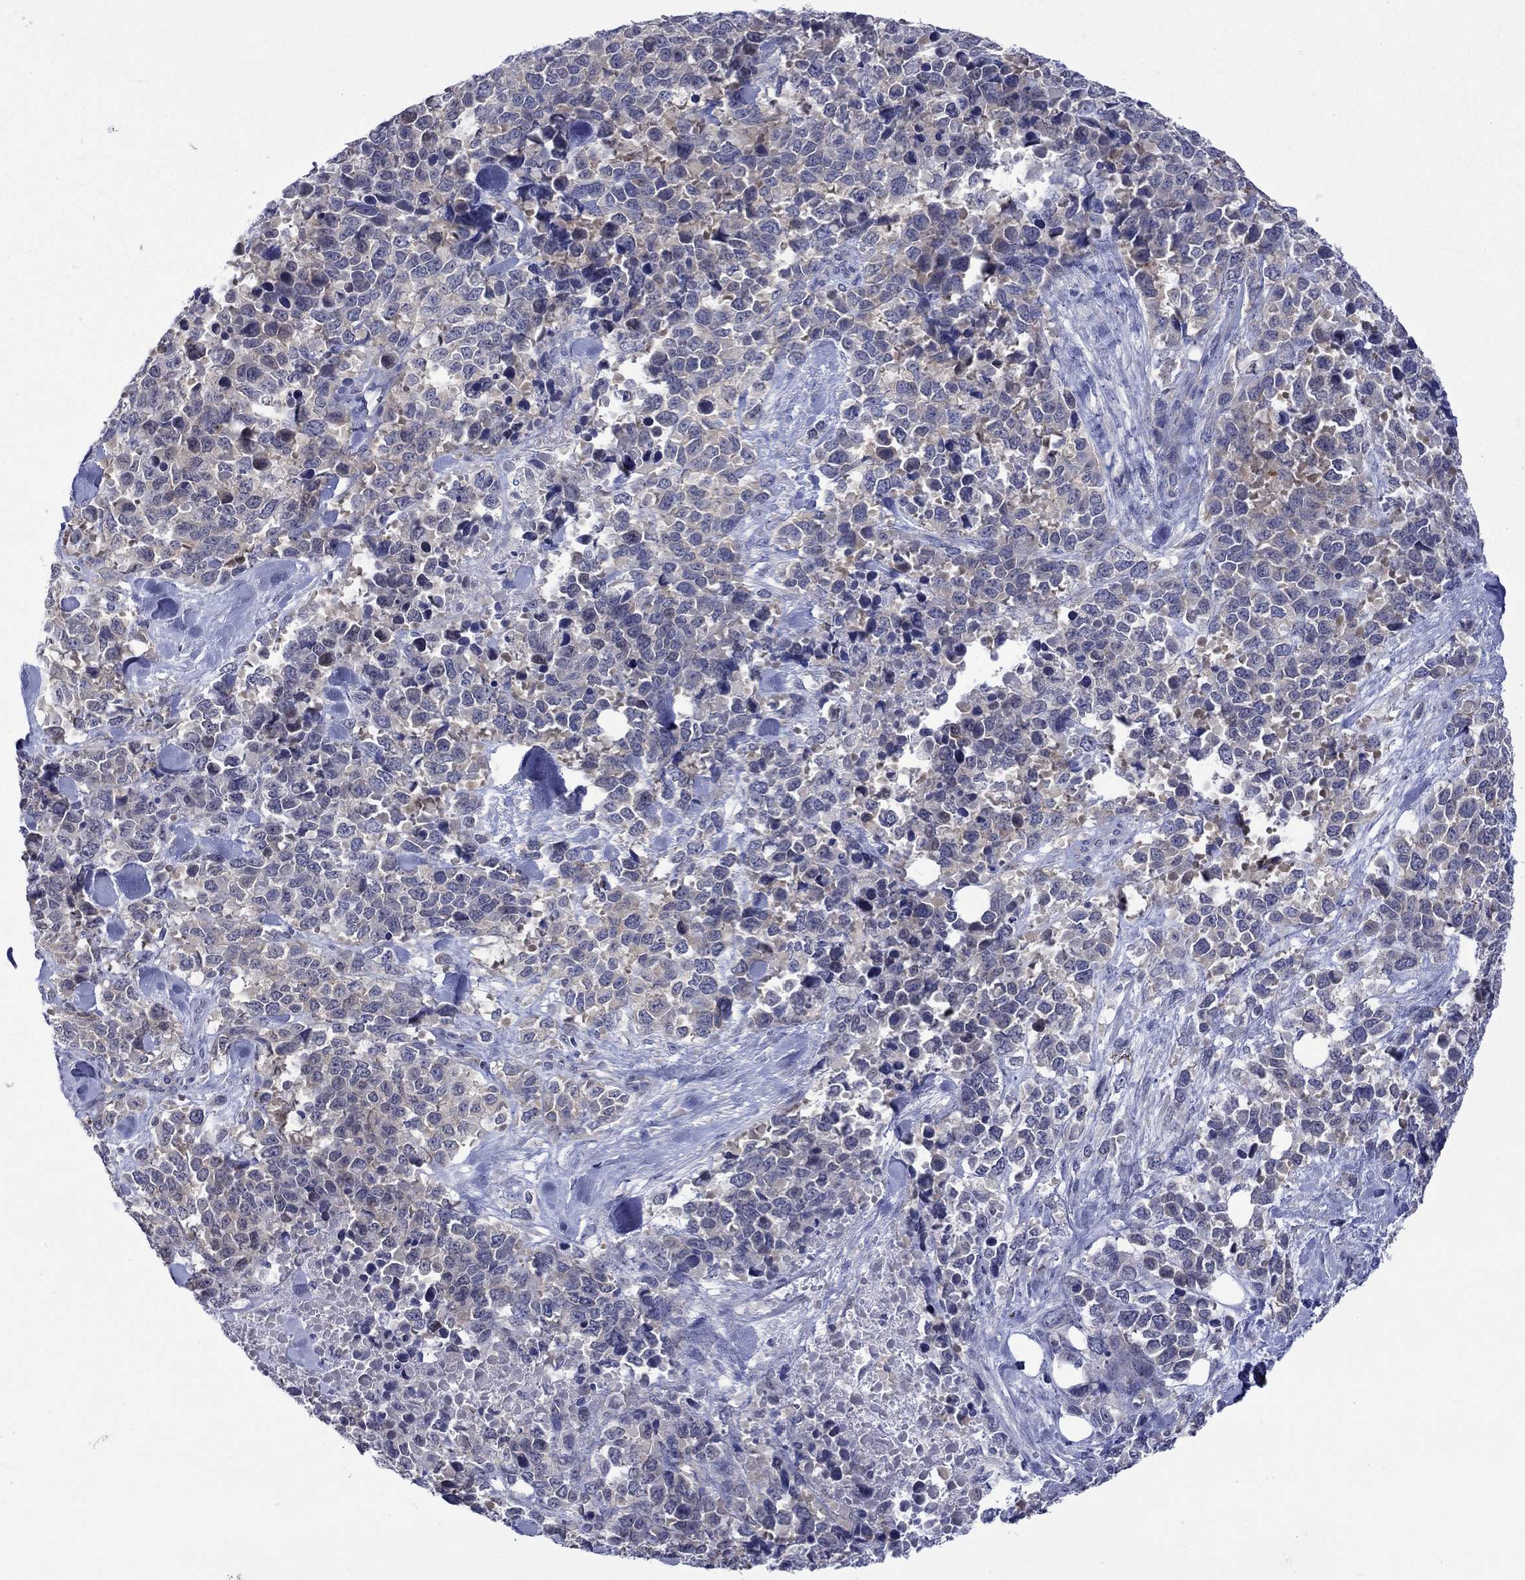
{"staining": {"intensity": "weak", "quantity": "<25%", "location": "cytoplasmic/membranous"}, "tissue": "melanoma", "cell_type": "Tumor cells", "image_type": "cancer", "snomed": [{"axis": "morphology", "description": "Malignant melanoma, Metastatic site"}, {"axis": "topography", "description": "Skin"}], "caption": "Image shows no protein expression in tumor cells of malignant melanoma (metastatic site) tissue.", "gene": "CERS1", "patient": {"sex": "male", "age": 84}}